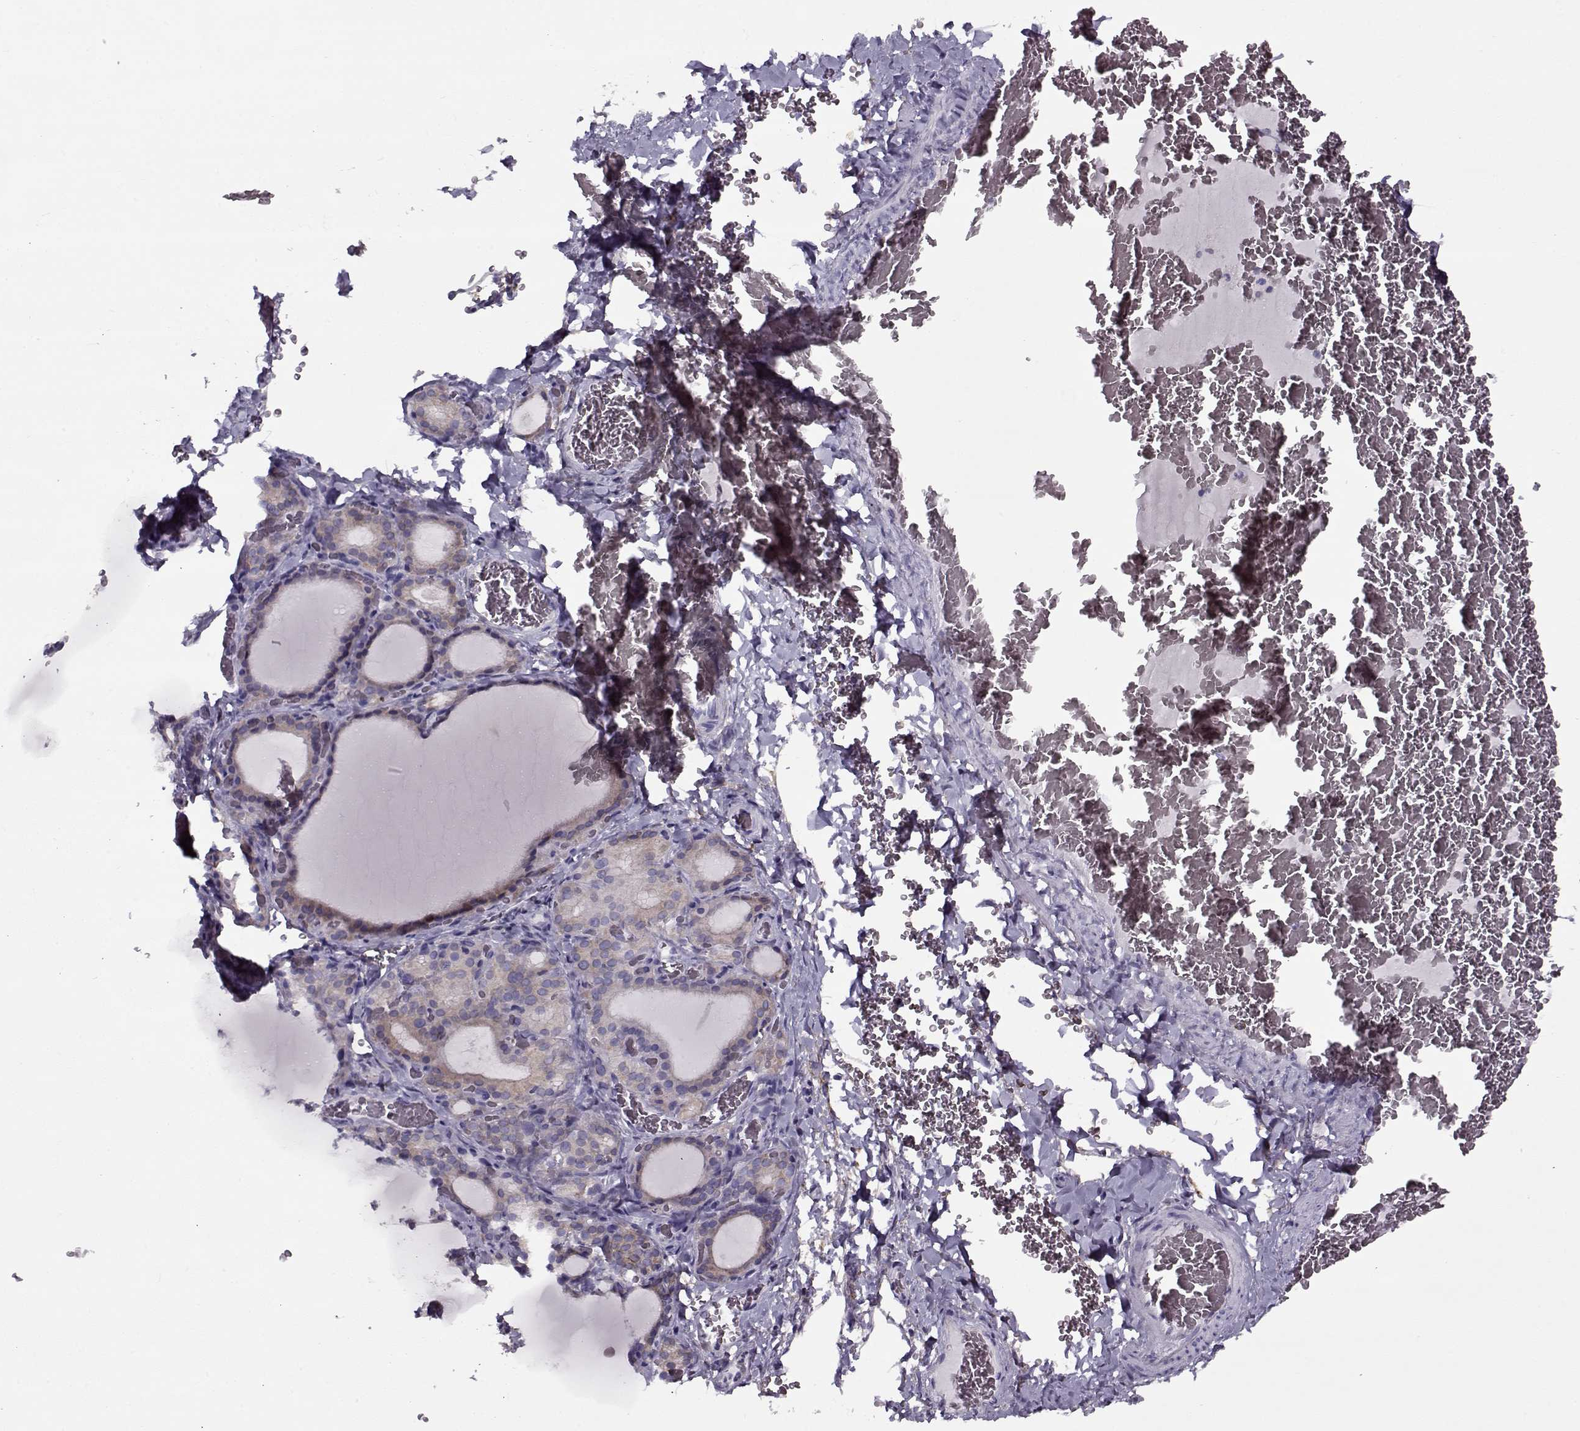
{"staining": {"intensity": "moderate", "quantity": "<25%", "location": "cytoplasmic/membranous"}, "tissue": "thyroid gland", "cell_type": "Glandular cells", "image_type": "normal", "snomed": [{"axis": "morphology", "description": "Normal tissue, NOS"}, {"axis": "morphology", "description": "Hyperplasia, NOS"}, {"axis": "topography", "description": "Thyroid gland"}], "caption": "Immunohistochemical staining of benign thyroid gland shows moderate cytoplasmic/membranous protein expression in approximately <25% of glandular cells.", "gene": "PP2D1", "patient": {"sex": "female", "age": 27}}